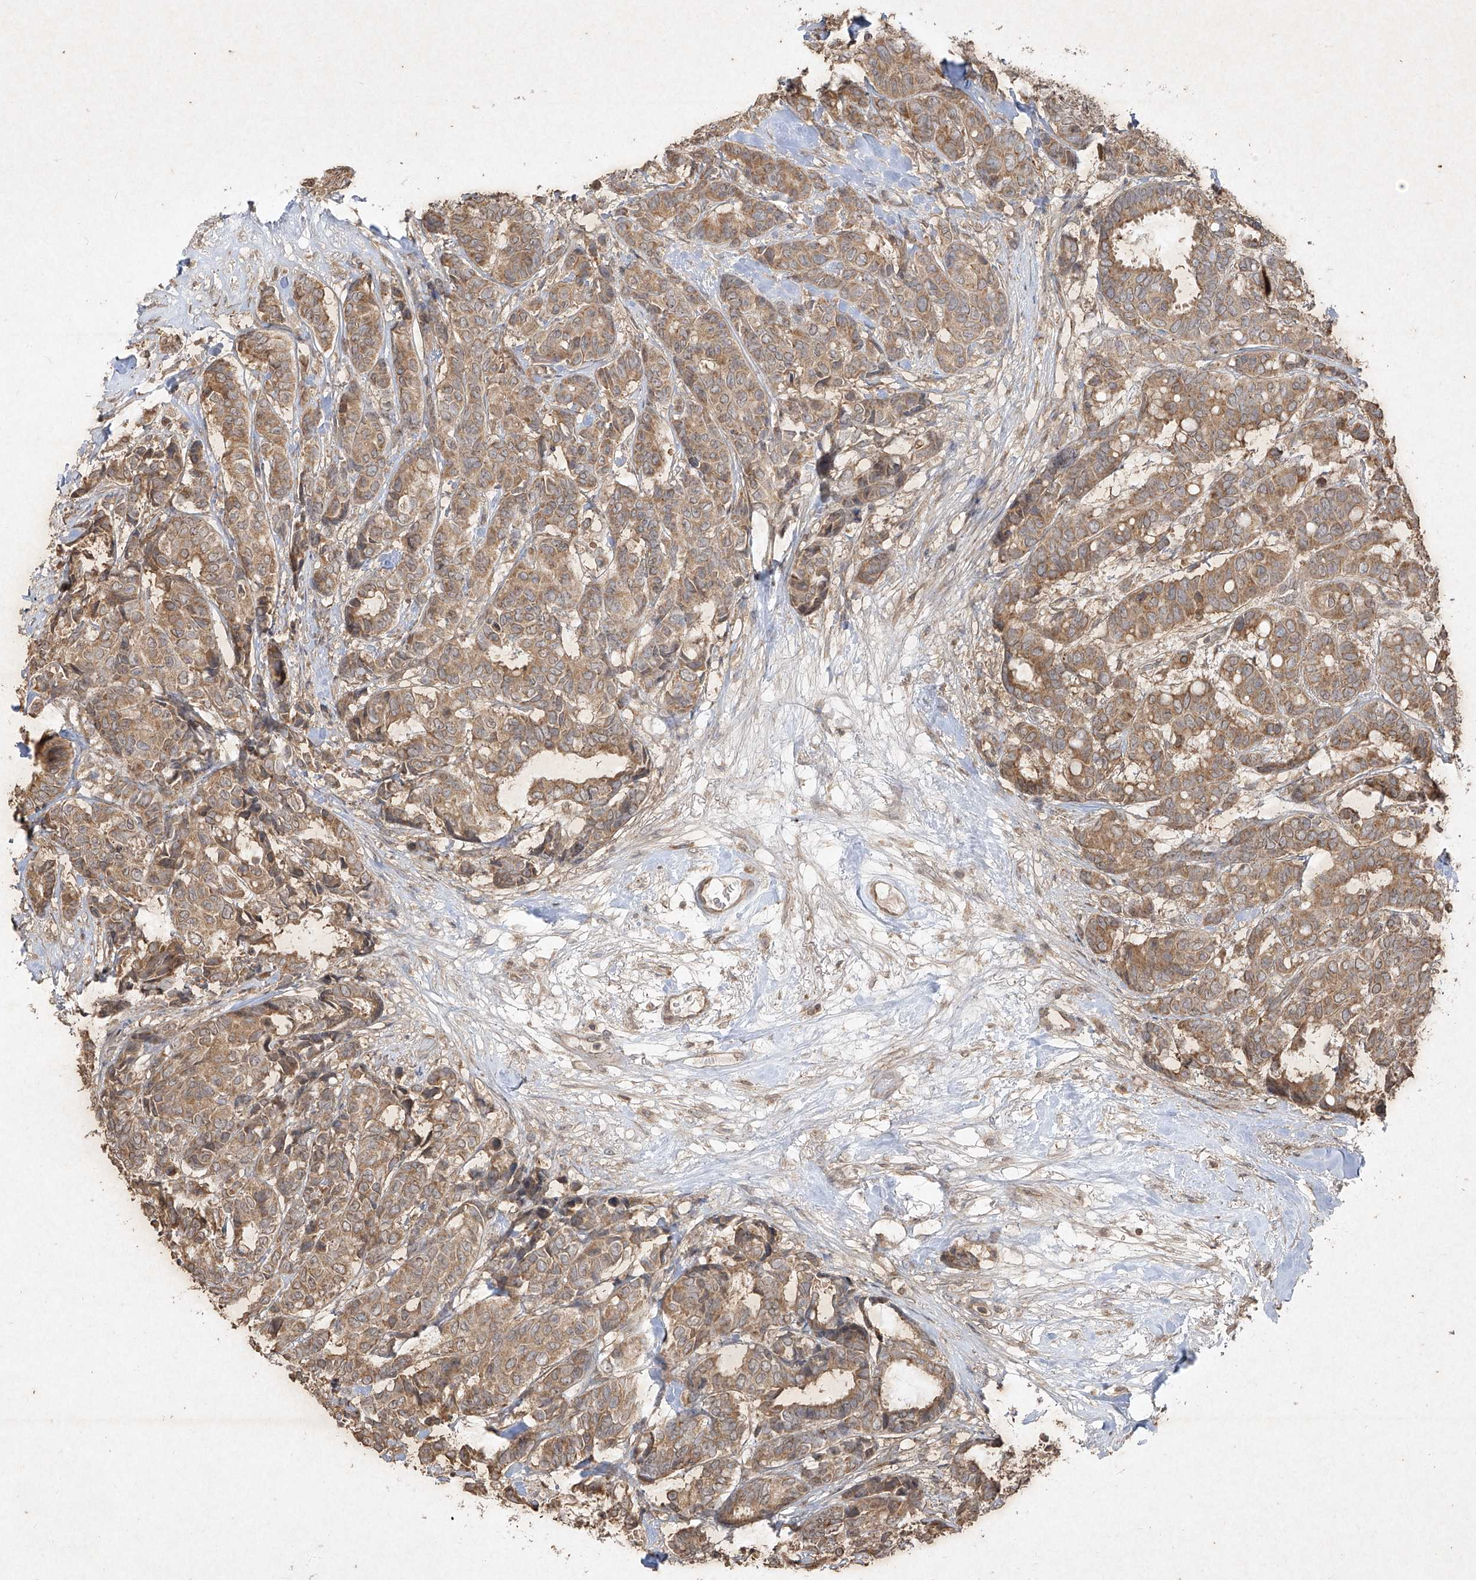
{"staining": {"intensity": "moderate", "quantity": ">75%", "location": "cytoplasmic/membranous"}, "tissue": "breast cancer", "cell_type": "Tumor cells", "image_type": "cancer", "snomed": [{"axis": "morphology", "description": "Duct carcinoma"}, {"axis": "topography", "description": "Breast"}], "caption": "The immunohistochemical stain highlights moderate cytoplasmic/membranous positivity in tumor cells of breast cancer tissue. Immunohistochemistry stains the protein in brown and the nuclei are stained blue.", "gene": "ABCD3", "patient": {"sex": "female", "age": 87}}